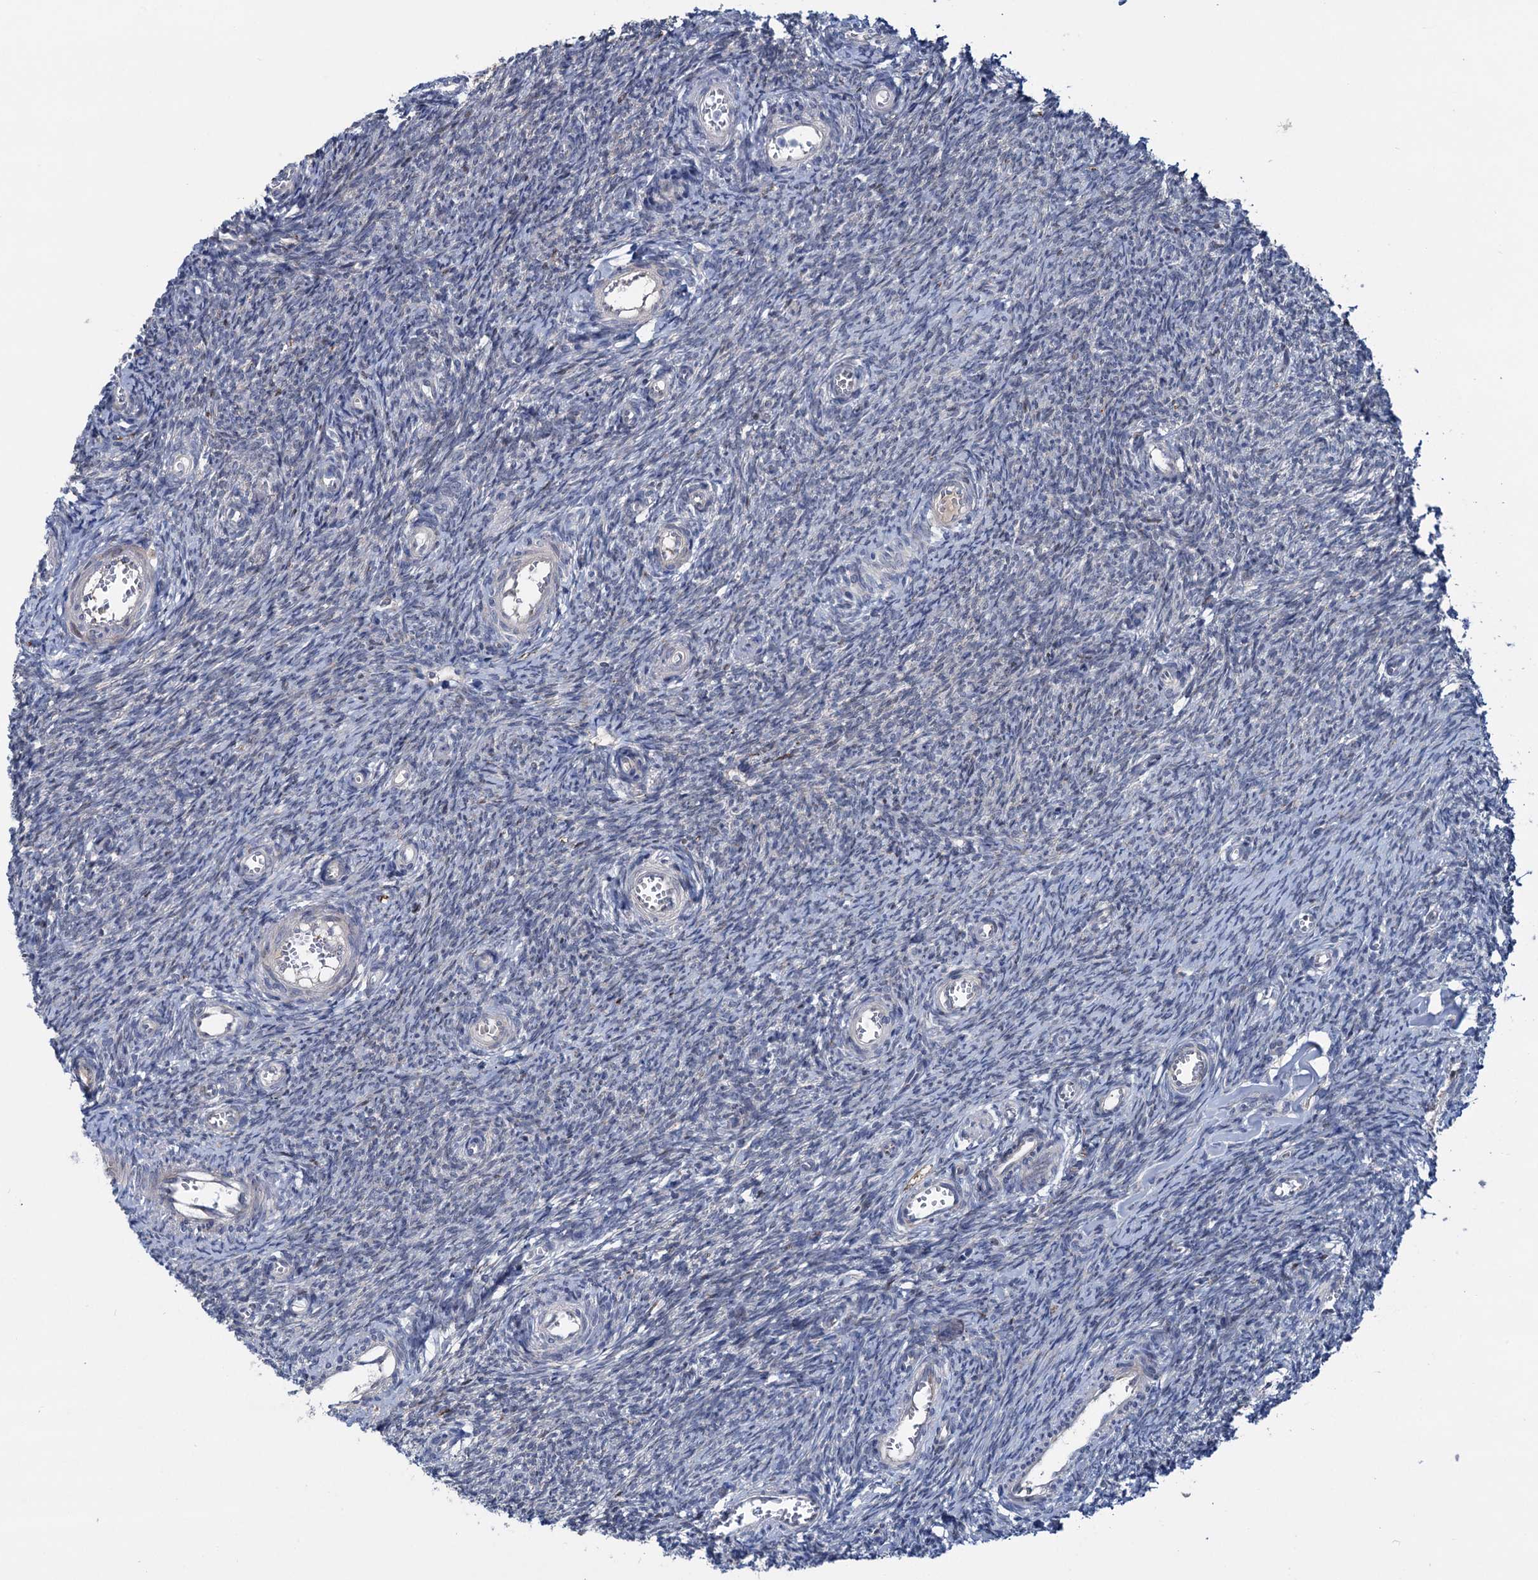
{"staining": {"intensity": "negative", "quantity": "none", "location": "none"}, "tissue": "ovary", "cell_type": "Ovarian stroma cells", "image_type": "normal", "snomed": [{"axis": "morphology", "description": "Normal tissue, NOS"}, {"axis": "topography", "description": "Ovary"}], "caption": "High power microscopy image of an immunohistochemistry (IHC) histopathology image of unremarkable ovary, revealing no significant staining in ovarian stroma cells. Brightfield microscopy of immunohistochemistry (IHC) stained with DAB (brown) and hematoxylin (blue), captured at high magnification.", "gene": "EYA4", "patient": {"sex": "female", "age": 44}}